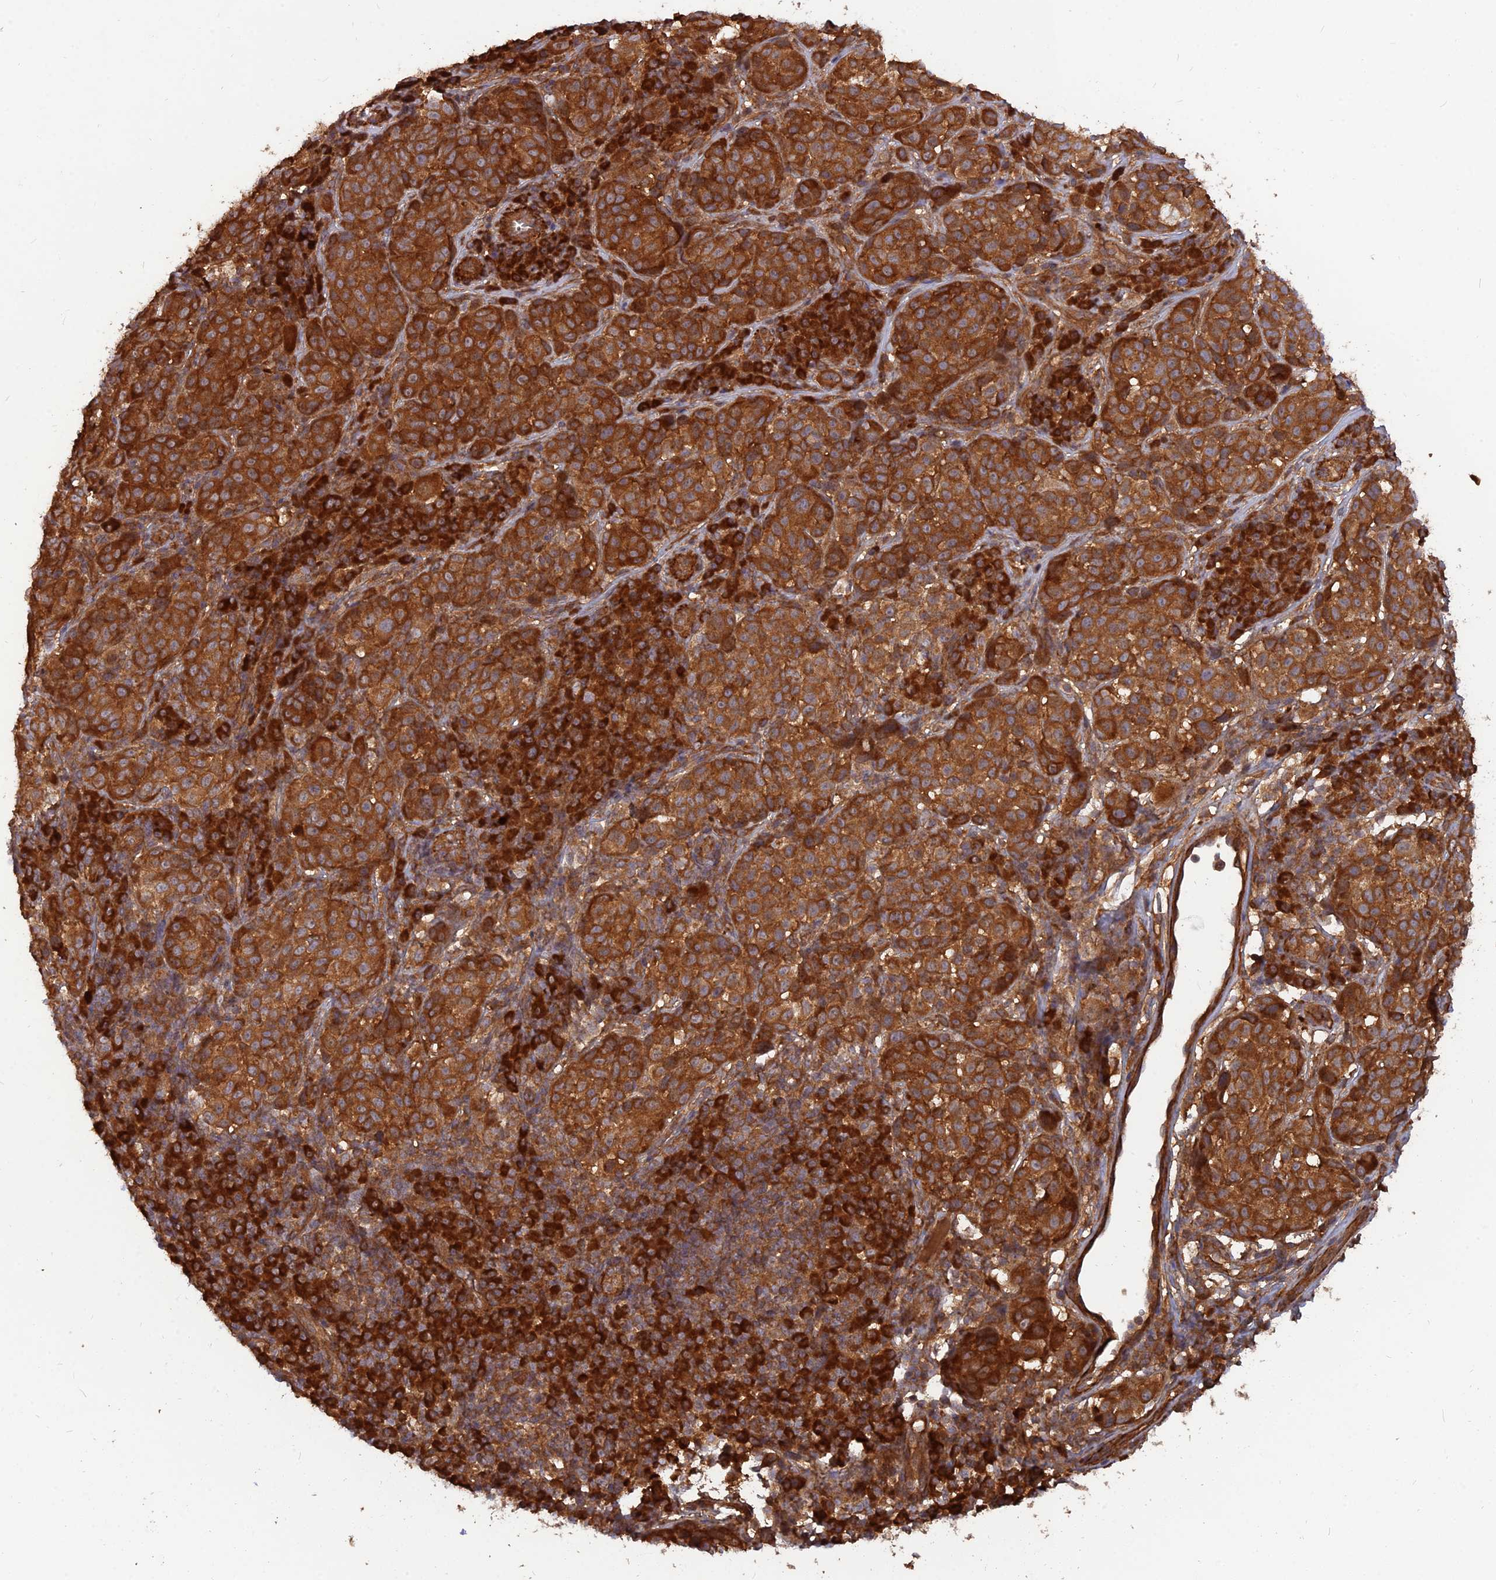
{"staining": {"intensity": "strong", "quantity": ">75%", "location": "cytoplasmic/membranous"}, "tissue": "melanoma", "cell_type": "Tumor cells", "image_type": "cancer", "snomed": [{"axis": "morphology", "description": "Malignant melanoma, NOS"}, {"axis": "topography", "description": "Skin"}], "caption": "Melanoma was stained to show a protein in brown. There is high levels of strong cytoplasmic/membranous positivity in approximately >75% of tumor cells. The protein is stained brown, and the nuclei are stained in blue (DAB (3,3'-diaminobenzidine) IHC with brightfield microscopy, high magnification).", "gene": "RELCH", "patient": {"sex": "male", "age": 38}}